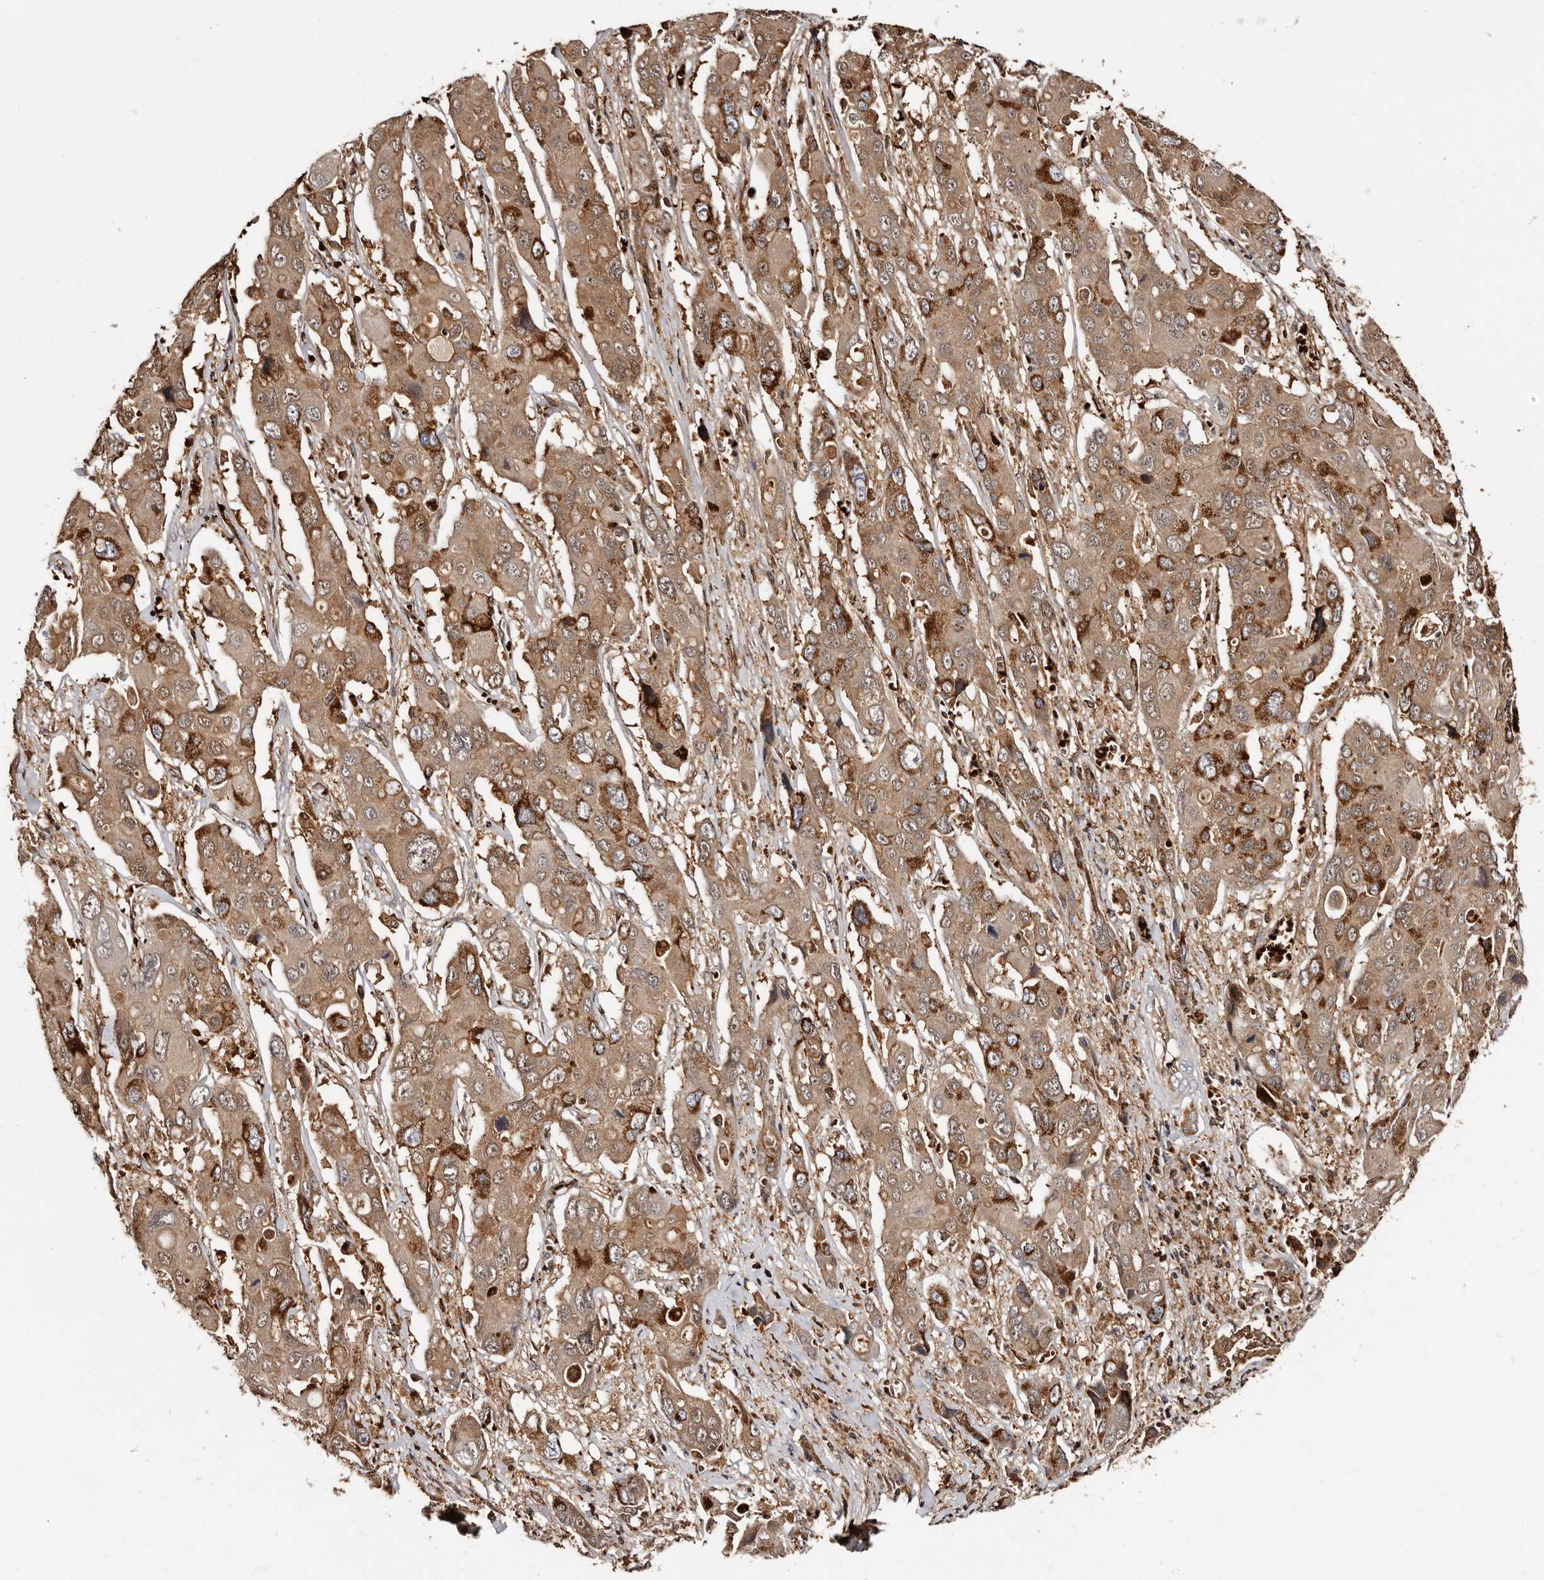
{"staining": {"intensity": "moderate", "quantity": ">75%", "location": "cytoplasmic/membranous"}, "tissue": "liver cancer", "cell_type": "Tumor cells", "image_type": "cancer", "snomed": [{"axis": "morphology", "description": "Cholangiocarcinoma"}, {"axis": "topography", "description": "Liver"}], "caption": "A medium amount of moderate cytoplasmic/membranous expression is seen in approximately >75% of tumor cells in cholangiocarcinoma (liver) tissue.", "gene": "BAX", "patient": {"sex": "male", "age": 67}}